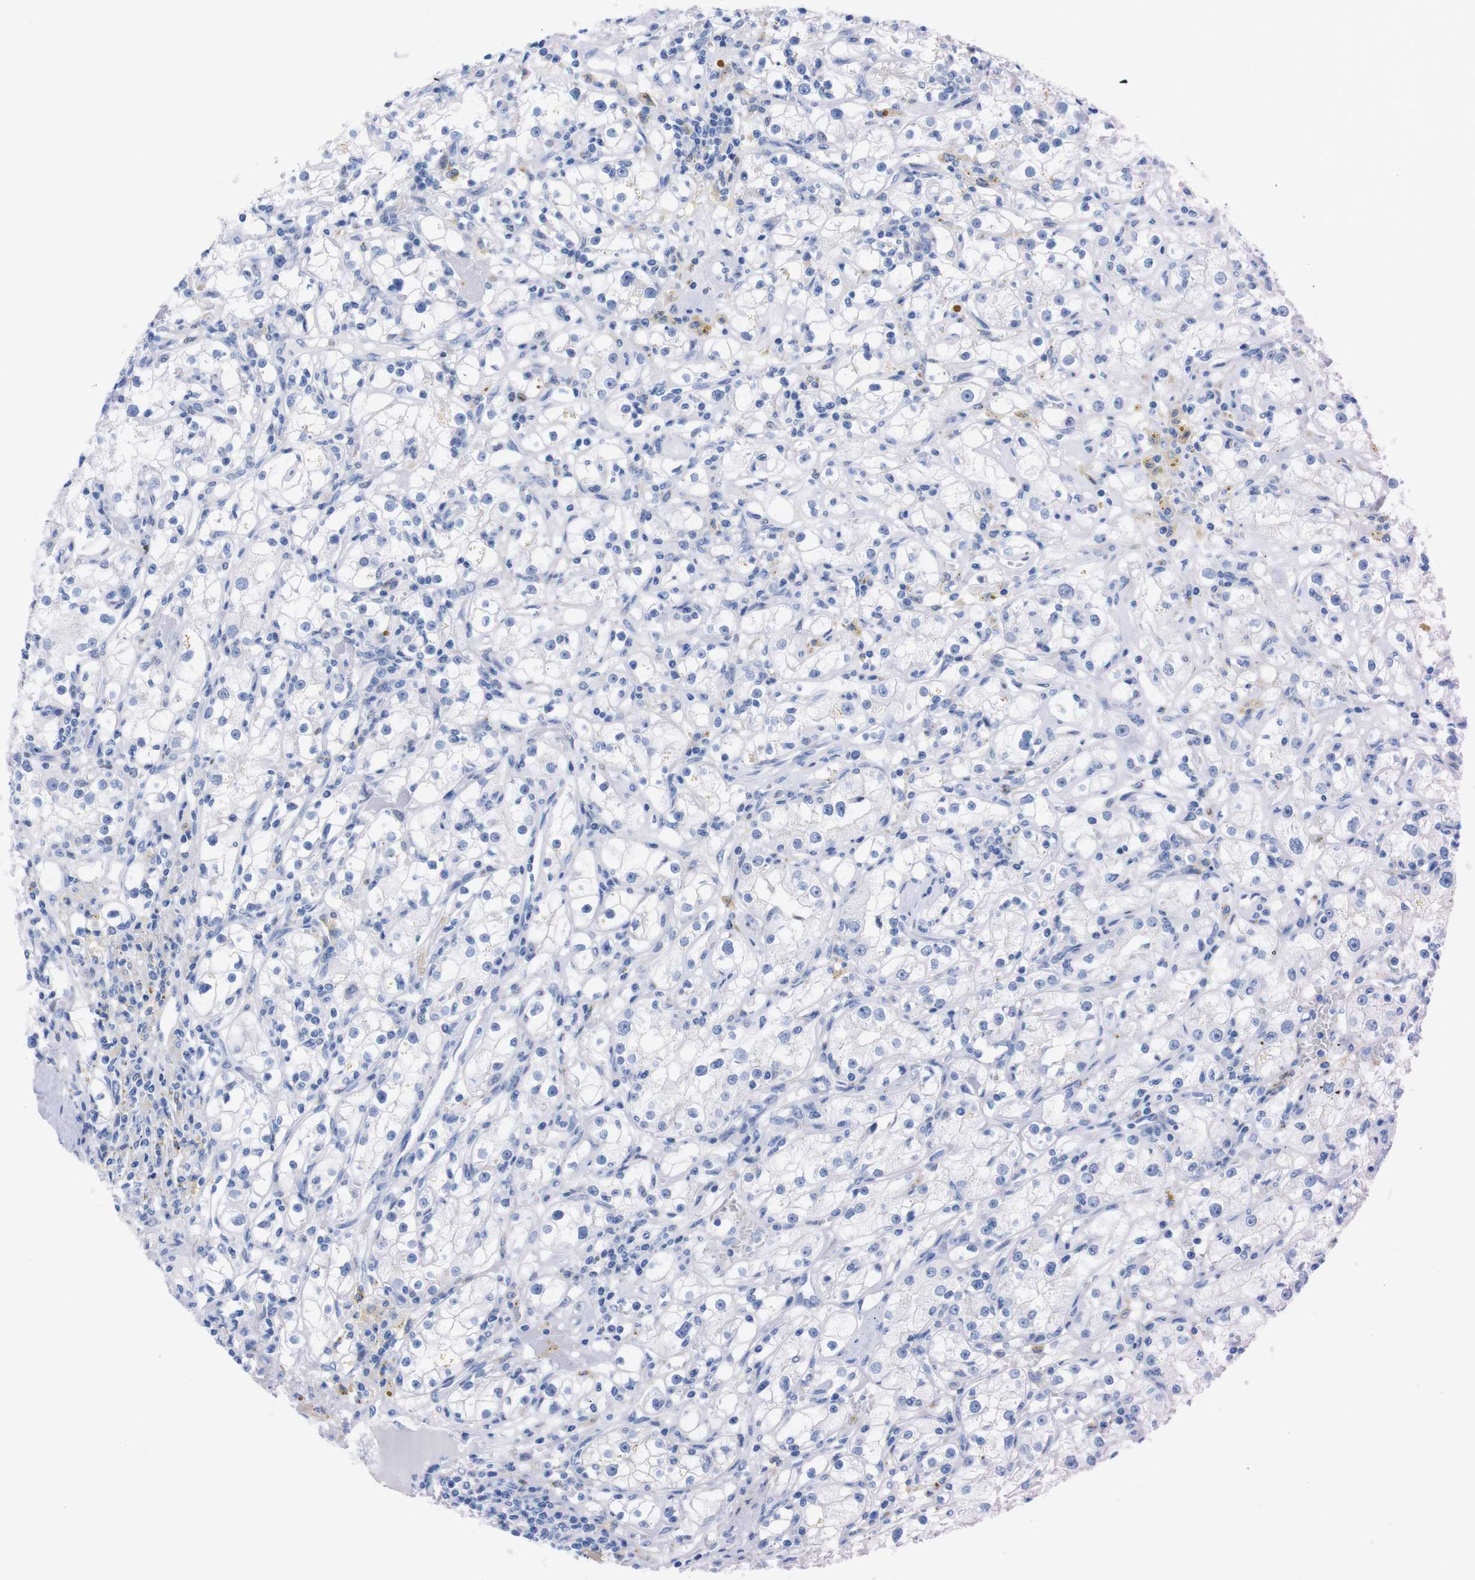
{"staining": {"intensity": "negative", "quantity": "none", "location": "none"}, "tissue": "renal cancer", "cell_type": "Tumor cells", "image_type": "cancer", "snomed": [{"axis": "morphology", "description": "Adenocarcinoma, NOS"}, {"axis": "topography", "description": "Kidney"}], "caption": "Immunohistochemistry micrograph of human renal cancer stained for a protein (brown), which demonstrates no expression in tumor cells. Nuclei are stained in blue.", "gene": "P2RY12", "patient": {"sex": "male", "age": 56}}